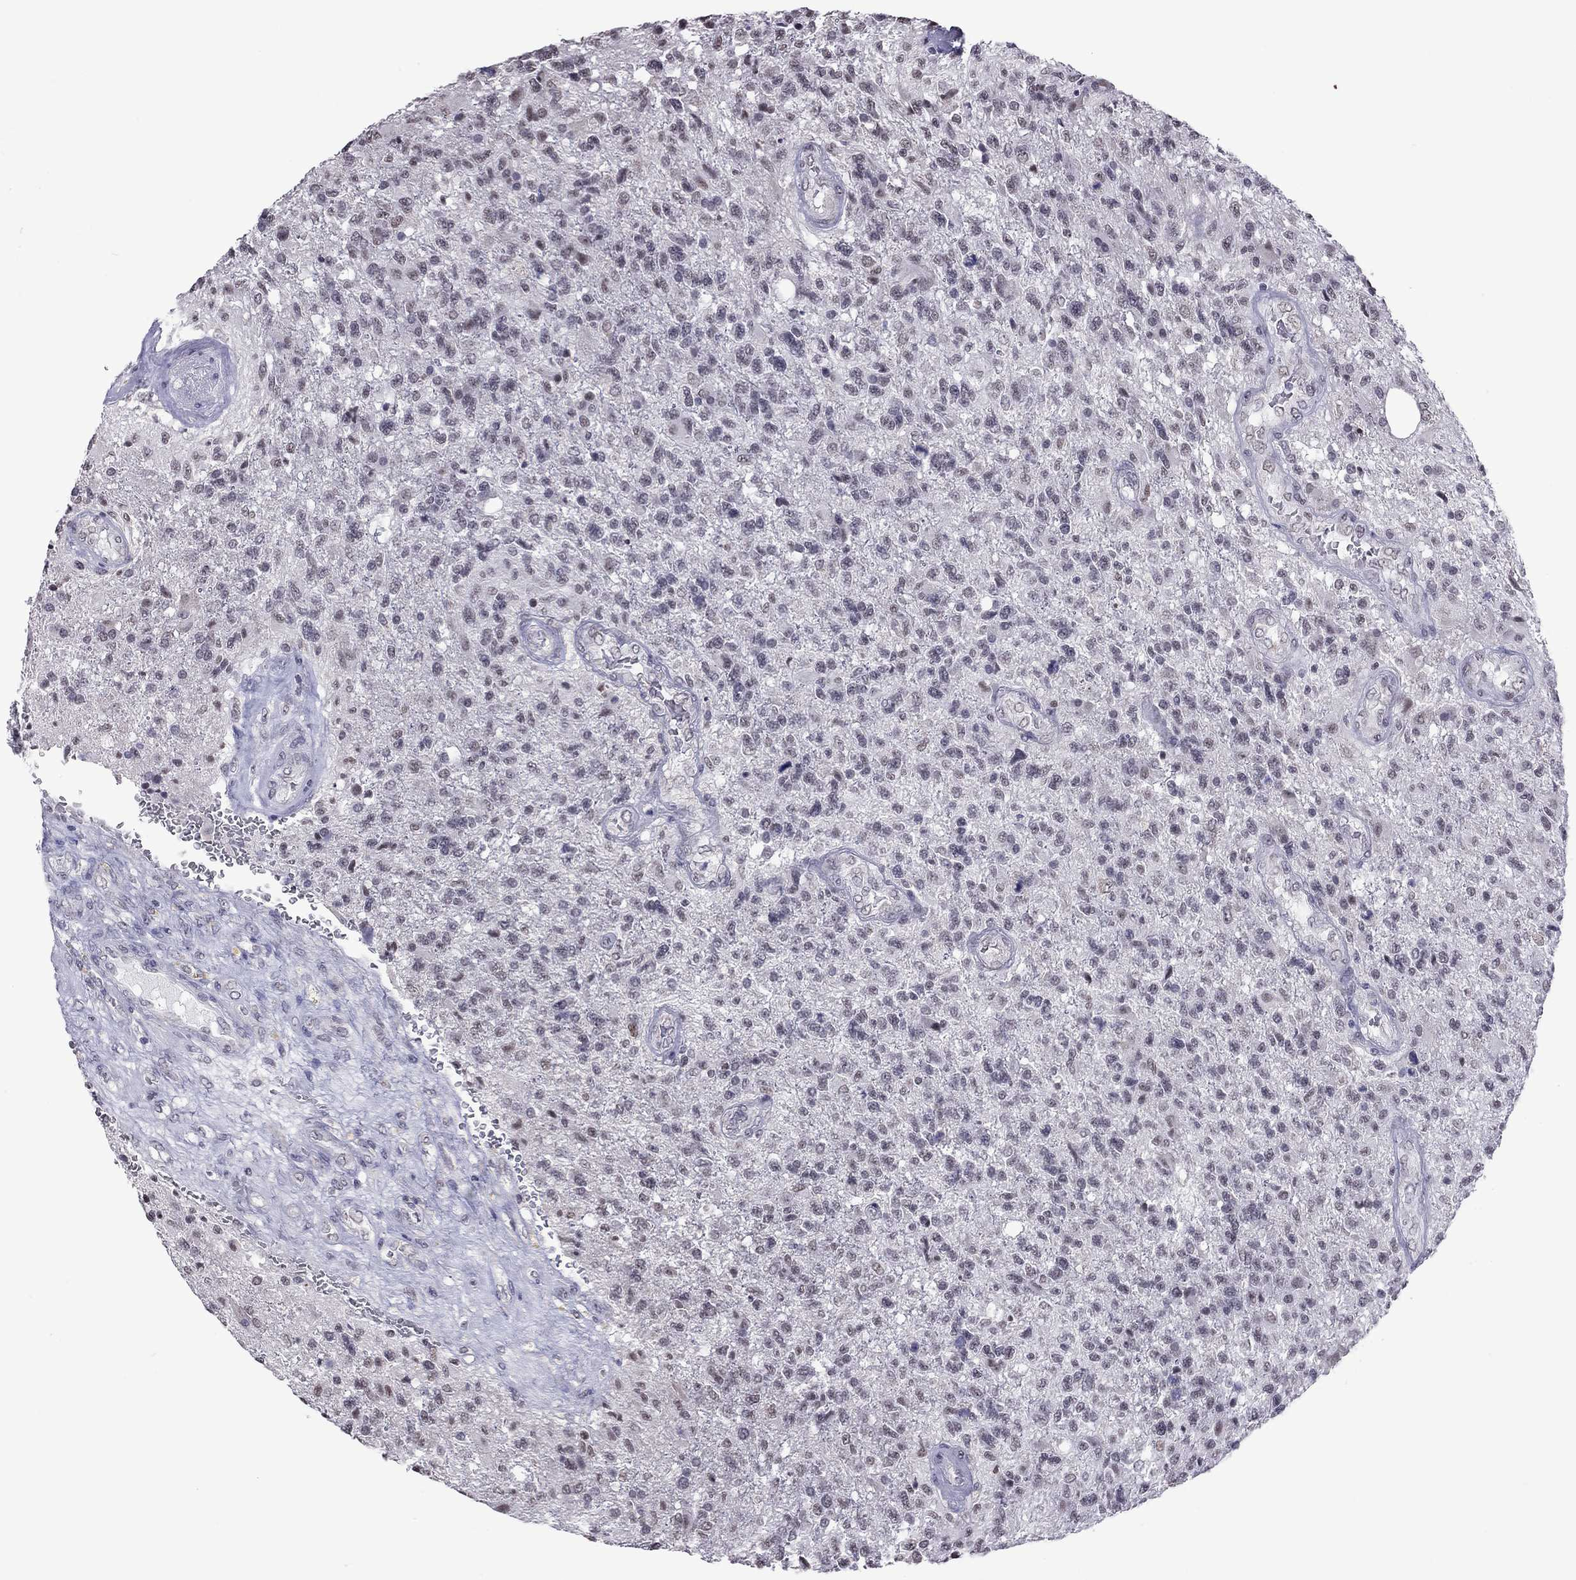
{"staining": {"intensity": "negative", "quantity": "none", "location": "none"}, "tissue": "glioma", "cell_type": "Tumor cells", "image_type": "cancer", "snomed": [{"axis": "morphology", "description": "Glioma, malignant, High grade"}, {"axis": "topography", "description": "Brain"}], "caption": "High power microscopy histopathology image of an immunohistochemistry histopathology image of malignant glioma (high-grade), revealing no significant positivity in tumor cells.", "gene": "PPP1R3A", "patient": {"sex": "male", "age": 56}}